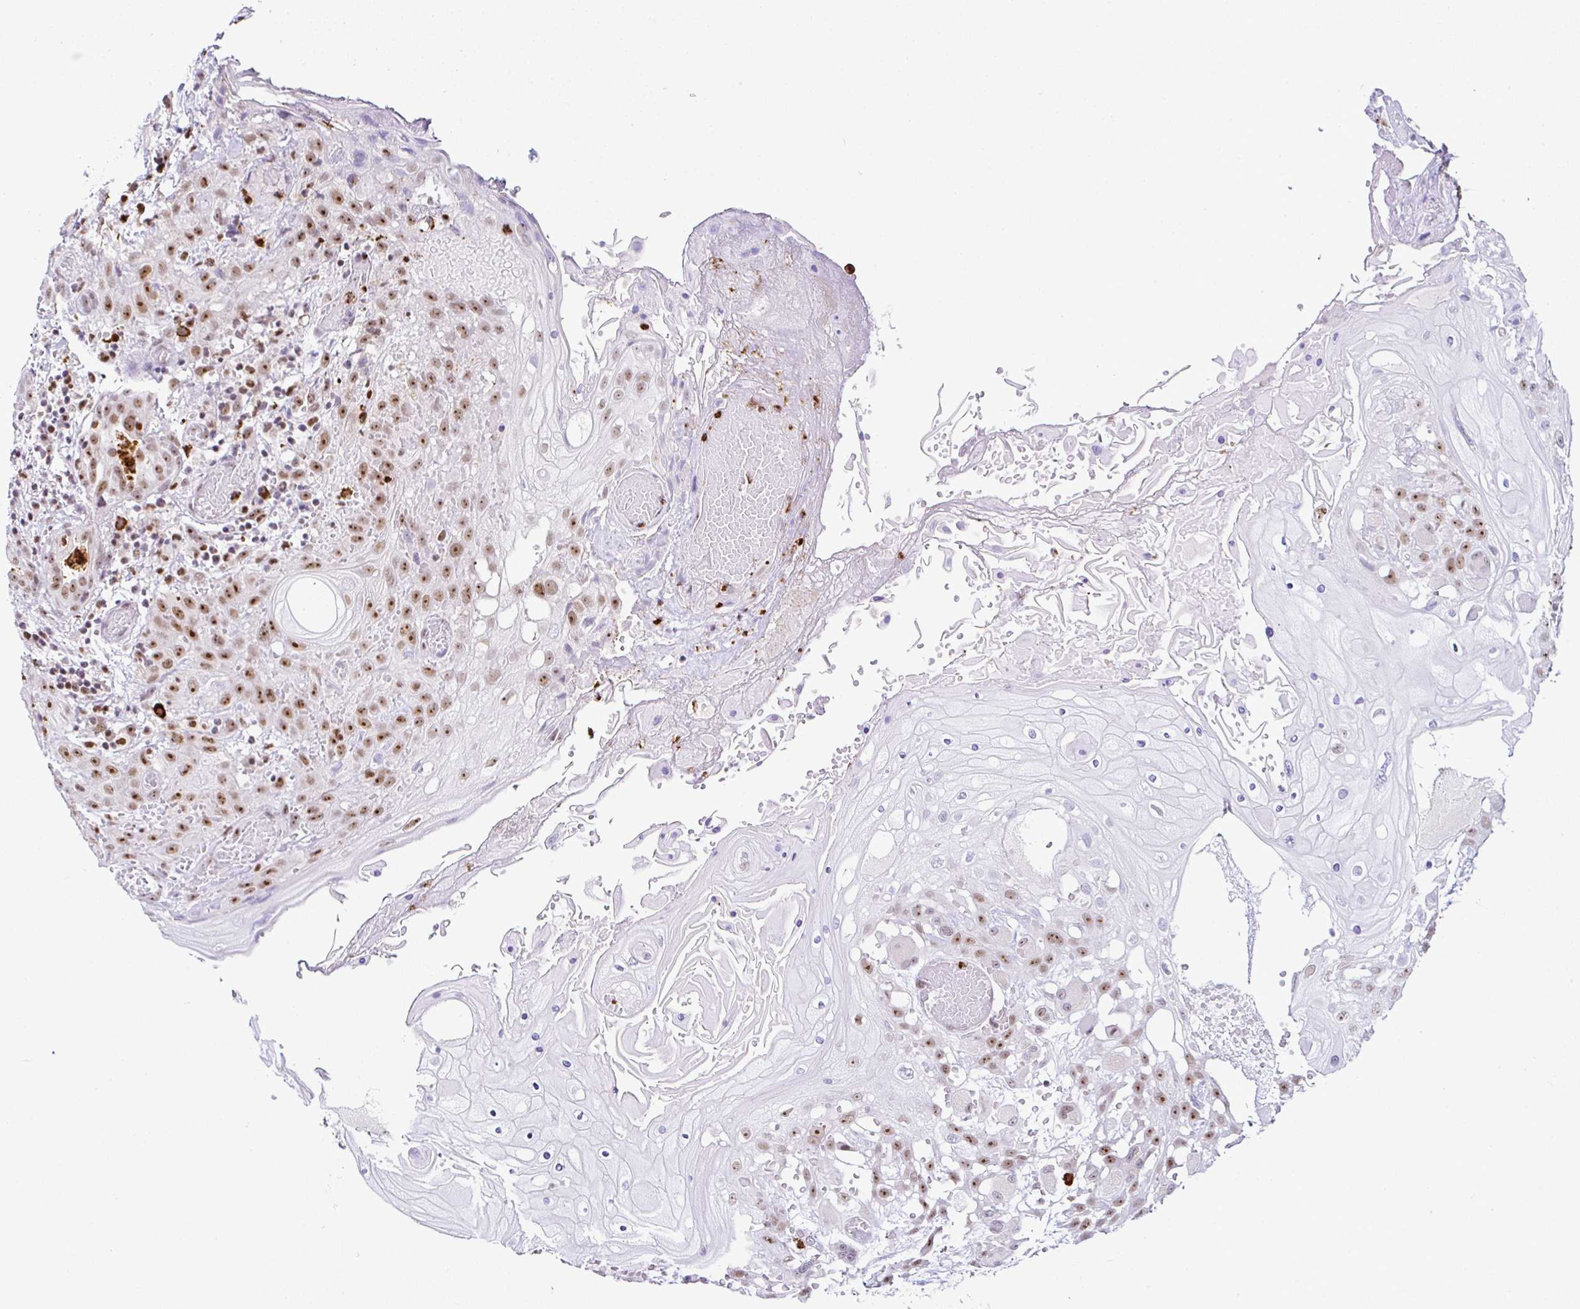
{"staining": {"intensity": "moderate", "quantity": ">75%", "location": "nuclear"}, "tissue": "head and neck cancer", "cell_type": "Tumor cells", "image_type": "cancer", "snomed": [{"axis": "morphology", "description": "Squamous cell carcinoma, NOS"}, {"axis": "topography", "description": "Head-Neck"}], "caption": "The image displays staining of head and neck cancer (squamous cell carcinoma), revealing moderate nuclear protein positivity (brown color) within tumor cells.", "gene": "PTPN2", "patient": {"sex": "female", "age": 43}}